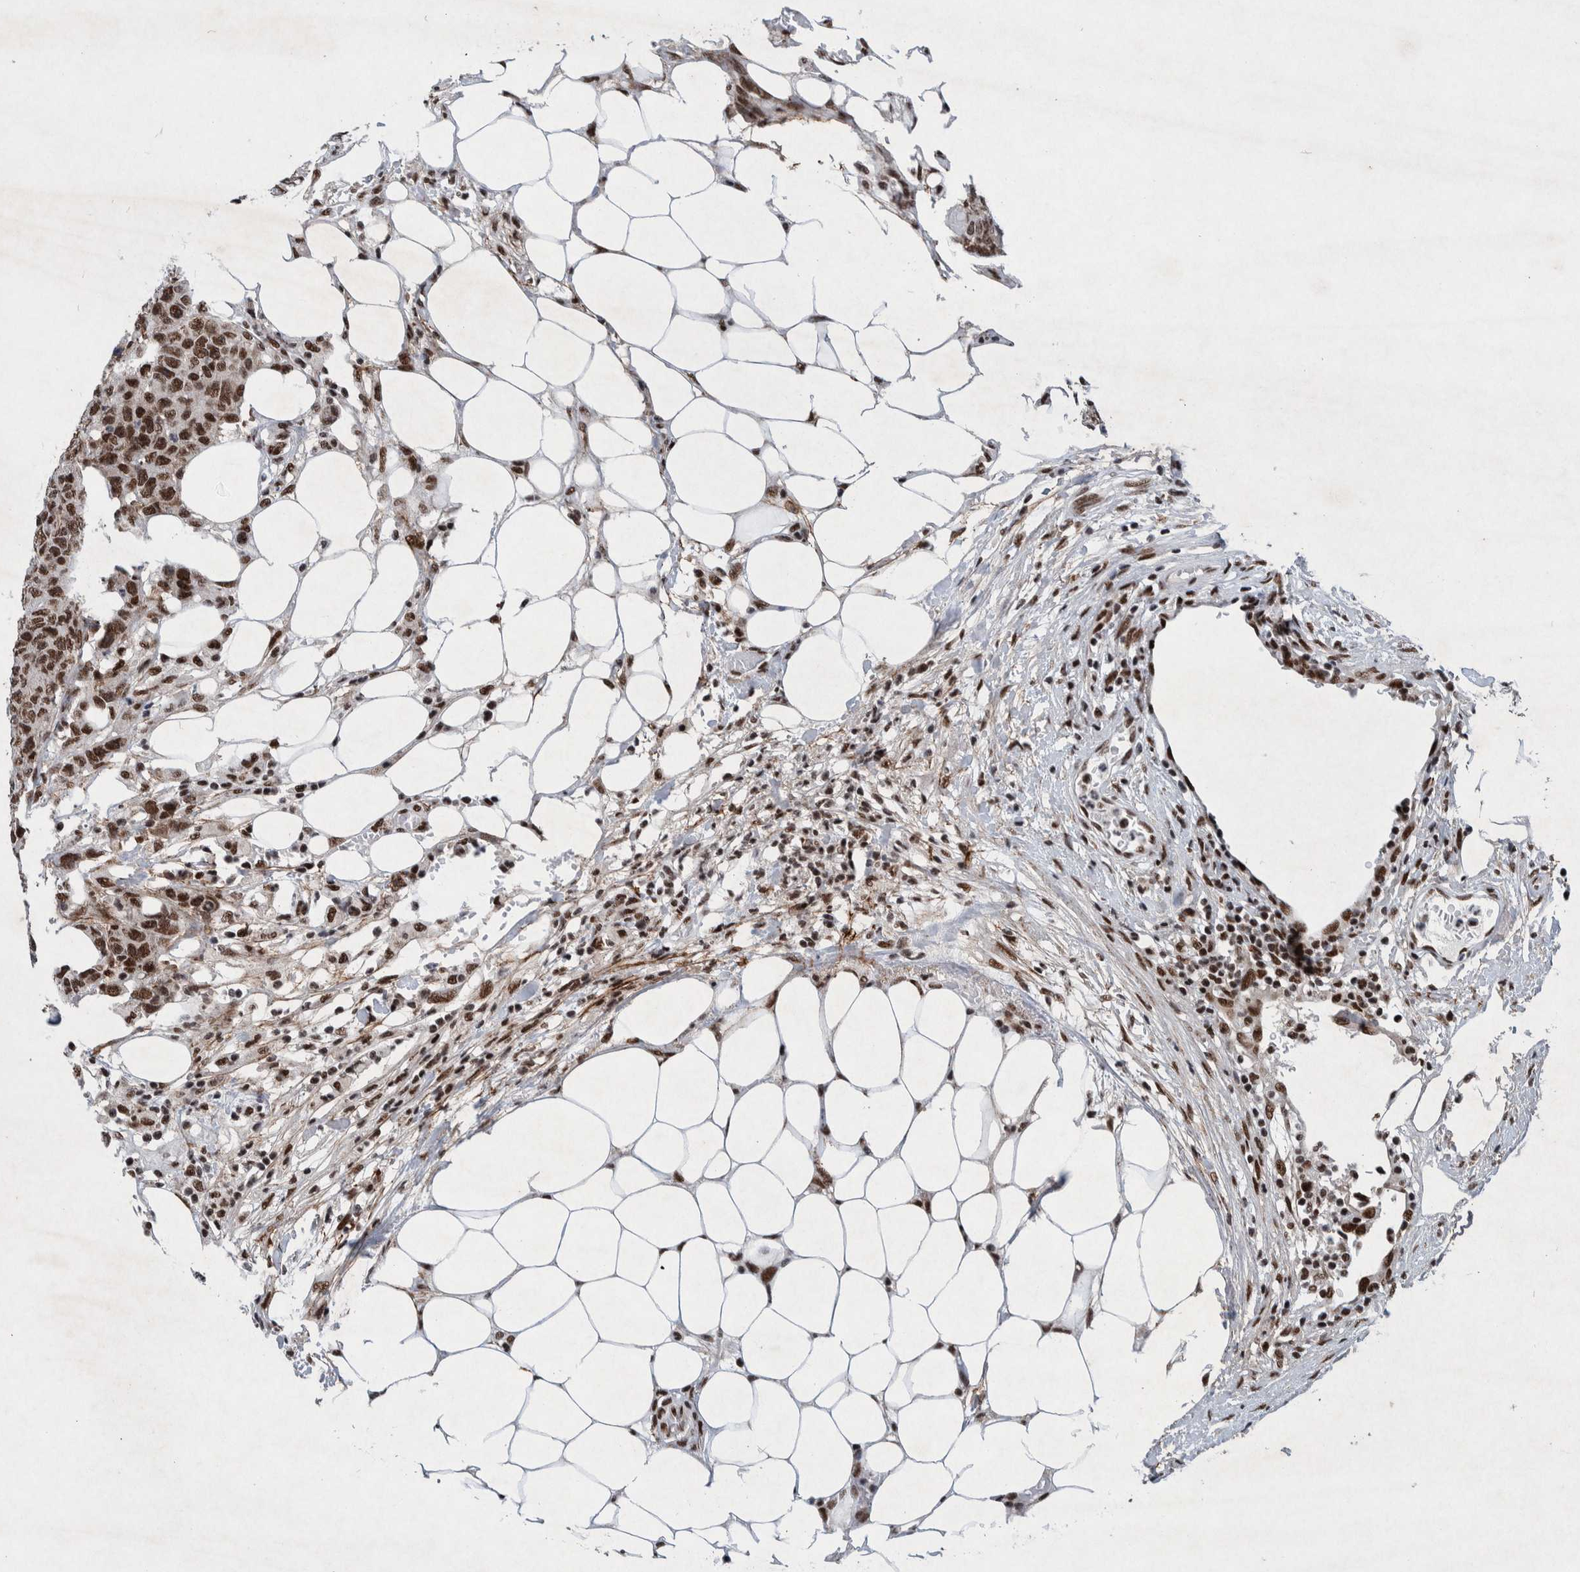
{"staining": {"intensity": "moderate", "quantity": ">75%", "location": "nuclear"}, "tissue": "colorectal cancer", "cell_type": "Tumor cells", "image_type": "cancer", "snomed": [{"axis": "morphology", "description": "Adenocarcinoma, NOS"}, {"axis": "topography", "description": "Colon"}], "caption": "Colorectal adenocarcinoma stained with a protein marker displays moderate staining in tumor cells.", "gene": "TAF10", "patient": {"sex": "female", "age": 86}}